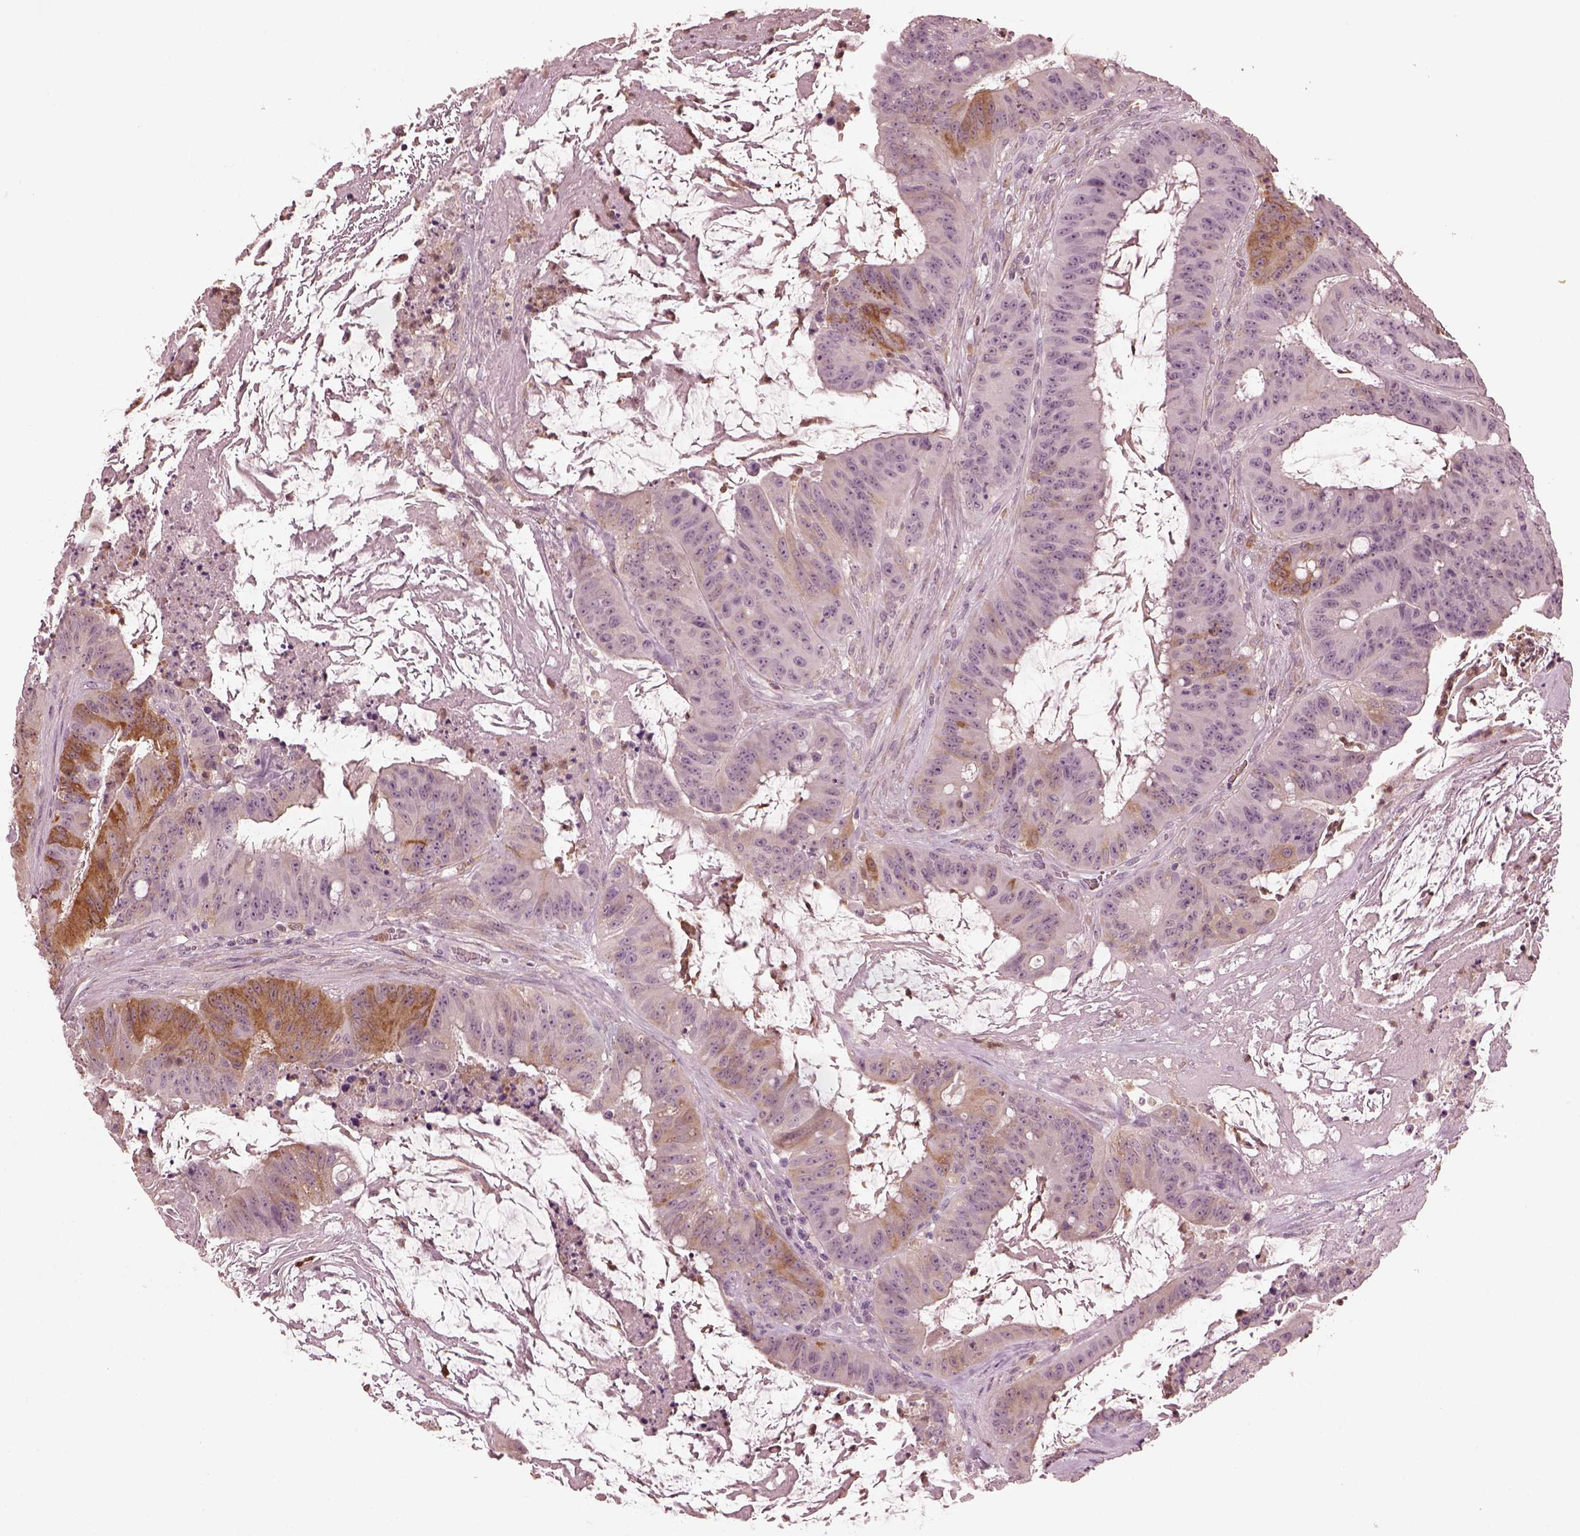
{"staining": {"intensity": "moderate", "quantity": "<25%", "location": "cytoplasmic/membranous"}, "tissue": "colorectal cancer", "cell_type": "Tumor cells", "image_type": "cancer", "snomed": [{"axis": "morphology", "description": "Adenocarcinoma, NOS"}, {"axis": "topography", "description": "Colon"}], "caption": "Moderate cytoplasmic/membranous protein expression is identified in approximately <25% of tumor cells in colorectal cancer (adenocarcinoma). The staining was performed using DAB (3,3'-diaminobenzidine), with brown indicating positive protein expression. Nuclei are stained blue with hematoxylin.", "gene": "PSTPIP2", "patient": {"sex": "male", "age": 33}}